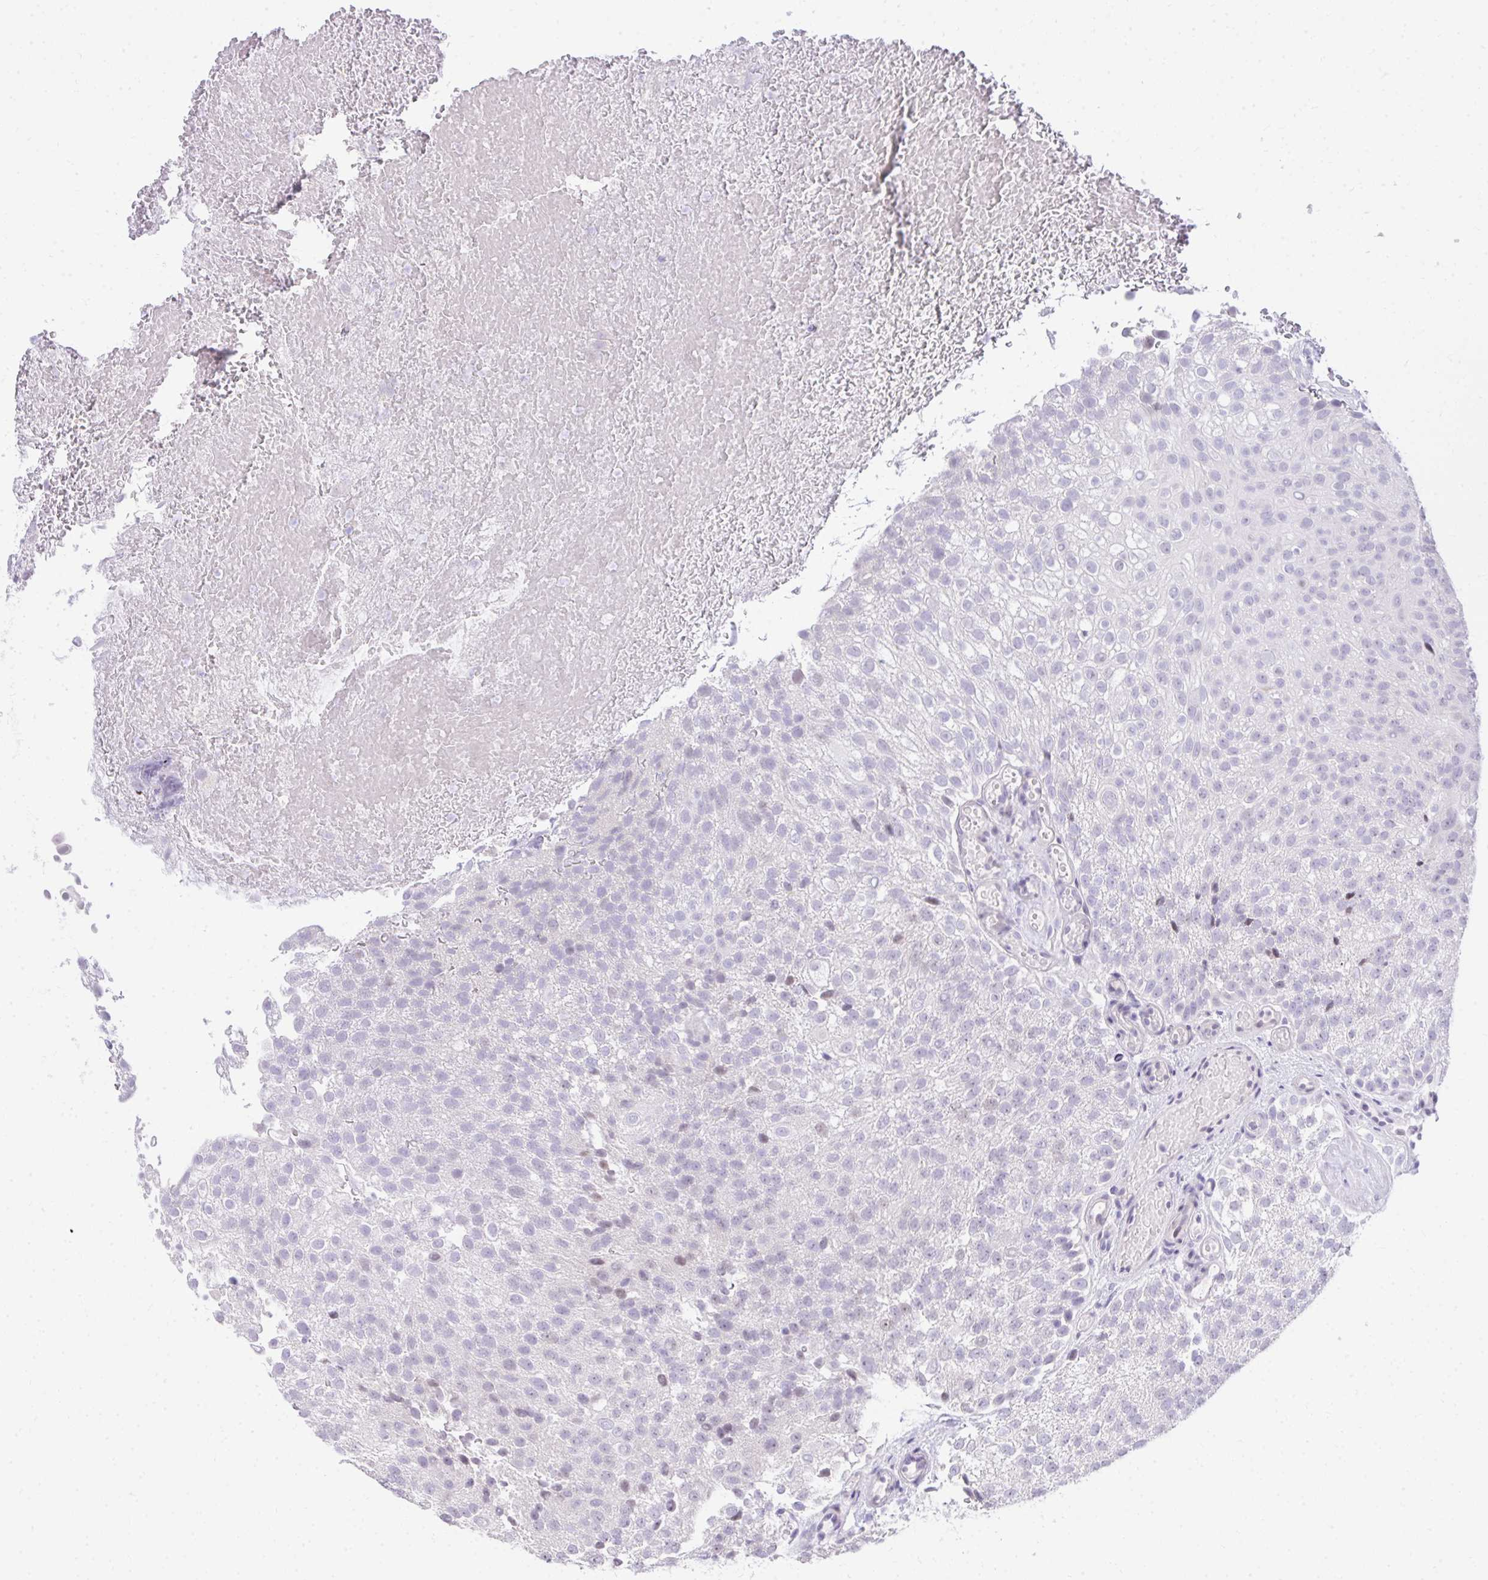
{"staining": {"intensity": "negative", "quantity": "none", "location": "none"}, "tissue": "urothelial cancer", "cell_type": "Tumor cells", "image_type": "cancer", "snomed": [{"axis": "morphology", "description": "Urothelial carcinoma, Low grade"}, {"axis": "topography", "description": "Urinary bladder"}], "caption": "The image demonstrates no staining of tumor cells in urothelial cancer.", "gene": "EID3", "patient": {"sex": "male", "age": 78}}